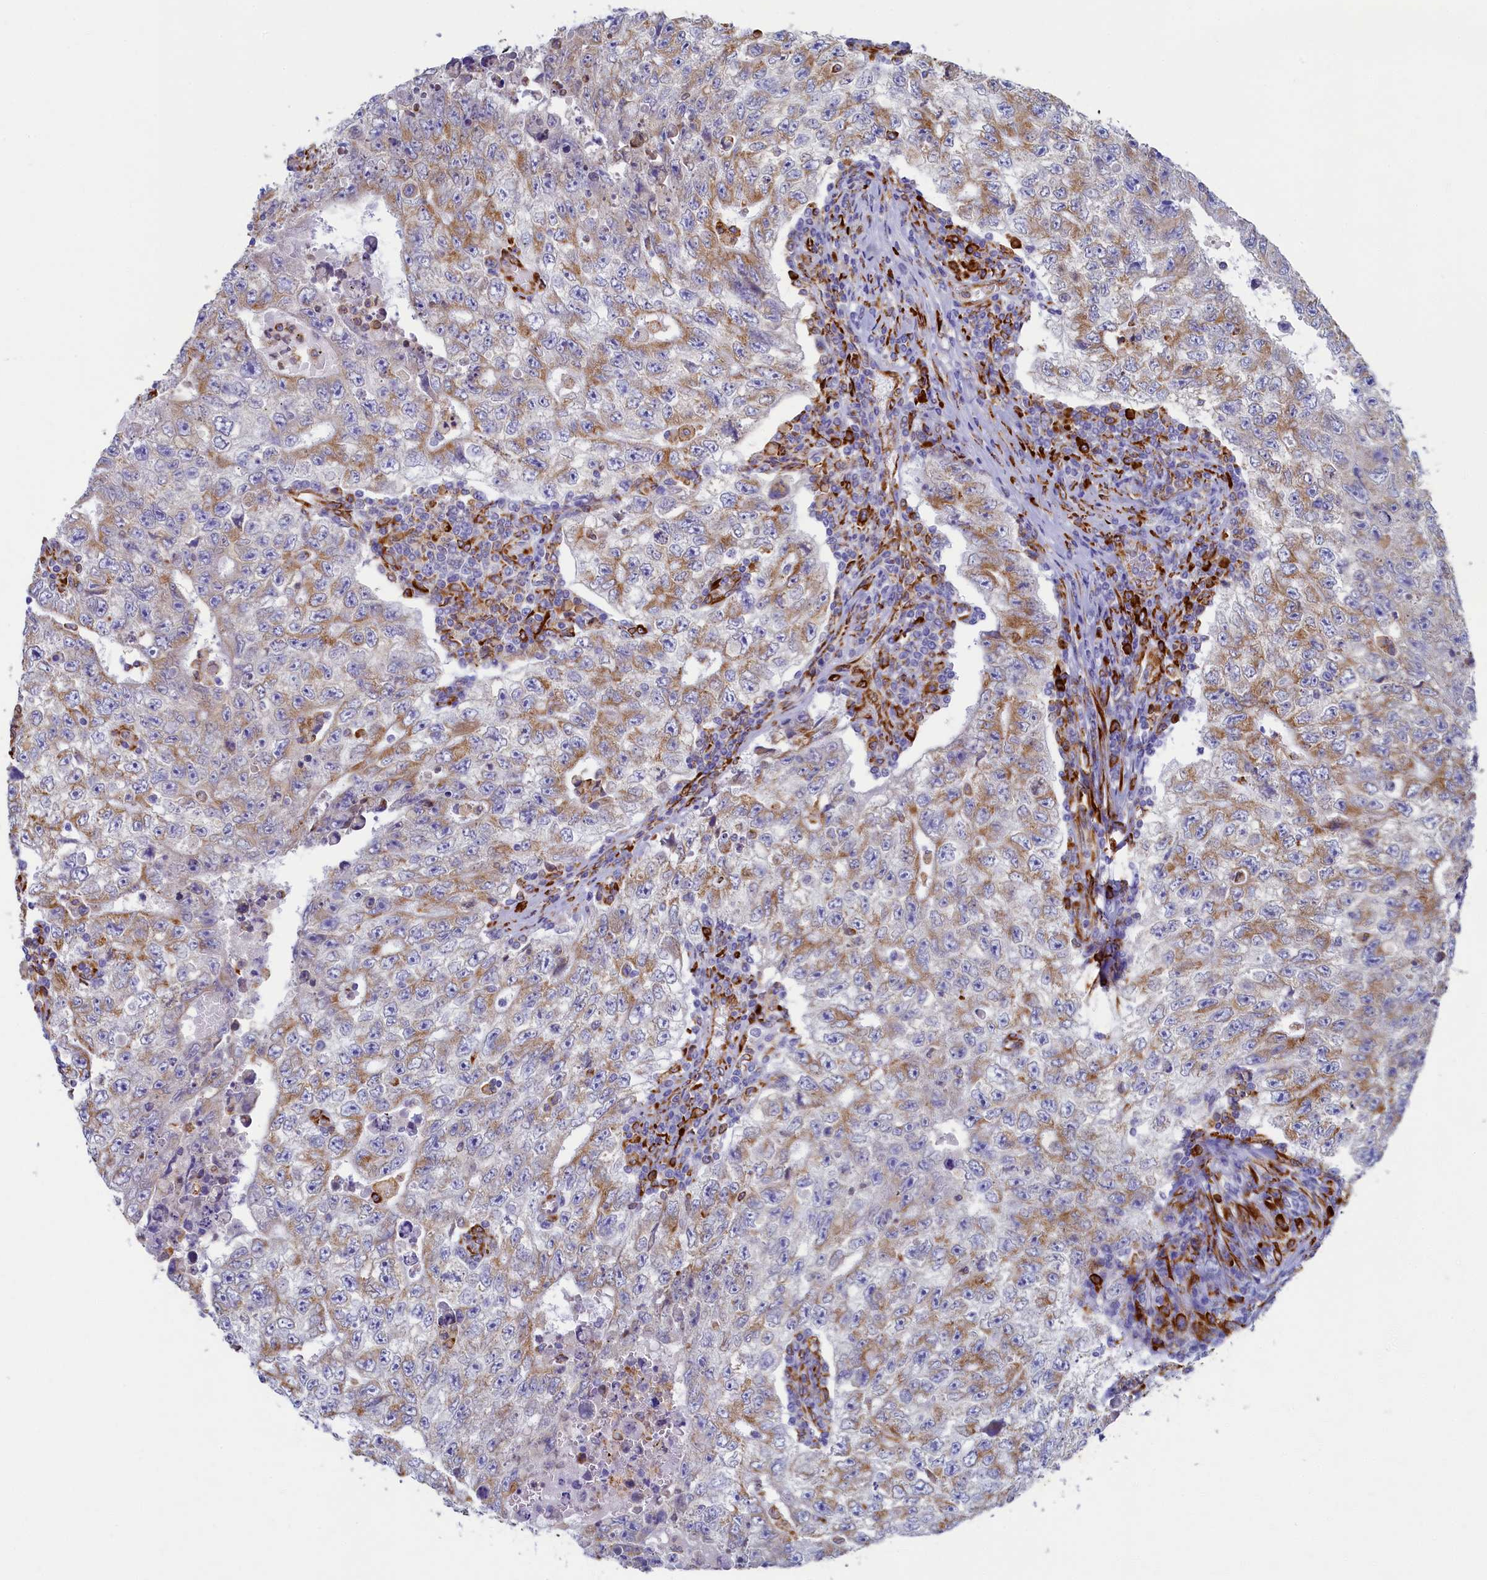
{"staining": {"intensity": "moderate", "quantity": ">75%", "location": "cytoplasmic/membranous"}, "tissue": "testis cancer", "cell_type": "Tumor cells", "image_type": "cancer", "snomed": [{"axis": "morphology", "description": "Carcinoma, Embryonal, NOS"}, {"axis": "topography", "description": "Testis"}], "caption": "This histopathology image demonstrates testis cancer stained with immunohistochemistry (IHC) to label a protein in brown. The cytoplasmic/membranous of tumor cells show moderate positivity for the protein. Nuclei are counter-stained blue.", "gene": "TMEM18", "patient": {"sex": "male", "age": 17}}